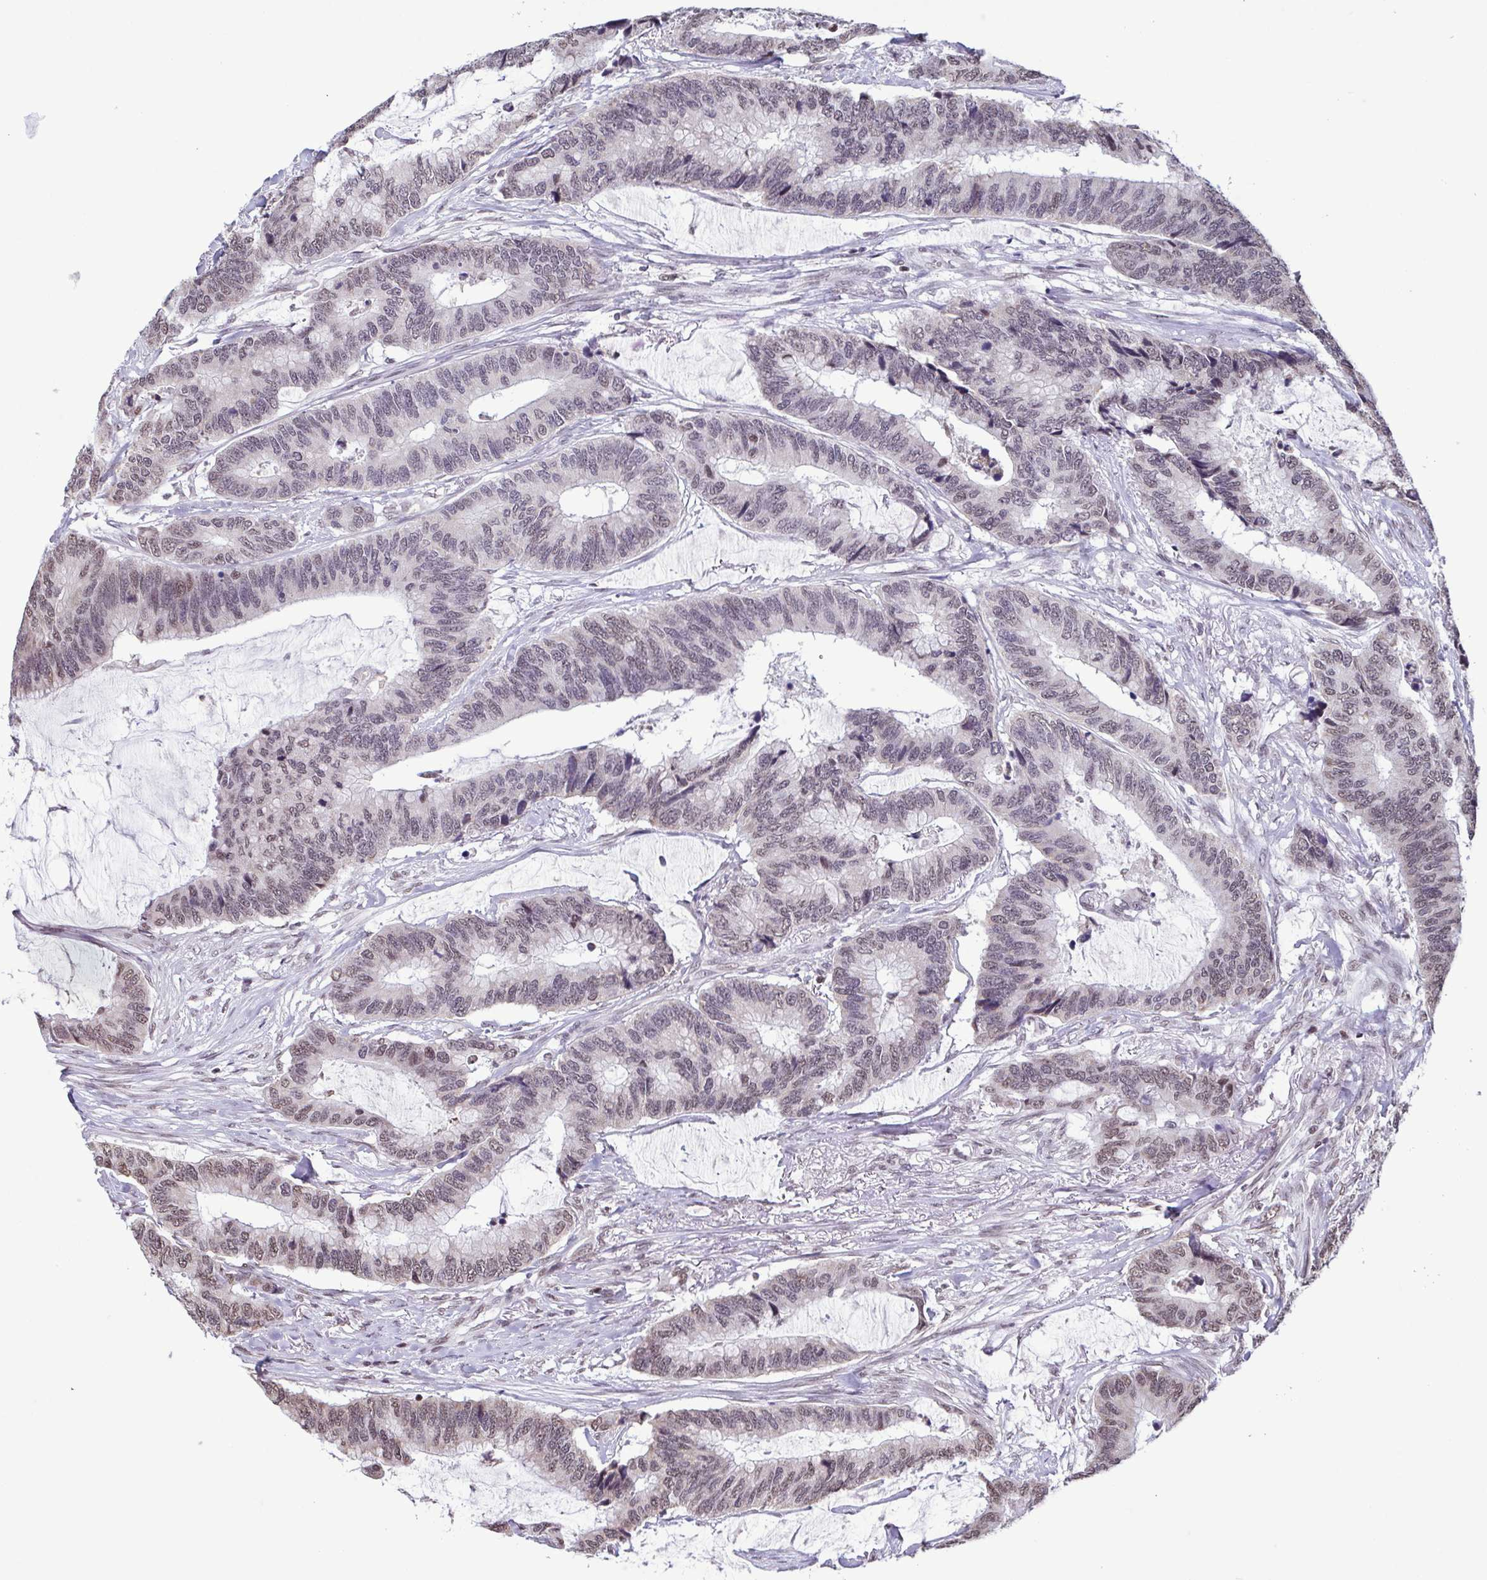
{"staining": {"intensity": "moderate", "quantity": "25%-75%", "location": "nuclear"}, "tissue": "colorectal cancer", "cell_type": "Tumor cells", "image_type": "cancer", "snomed": [{"axis": "morphology", "description": "Adenocarcinoma, NOS"}, {"axis": "topography", "description": "Rectum"}], "caption": "Approximately 25%-75% of tumor cells in colorectal adenocarcinoma reveal moderate nuclear protein positivity as visualized by brown immunohistochemical staining.", "gene": "TIMM21", "patient": {"sex": "female", "age": 59}}